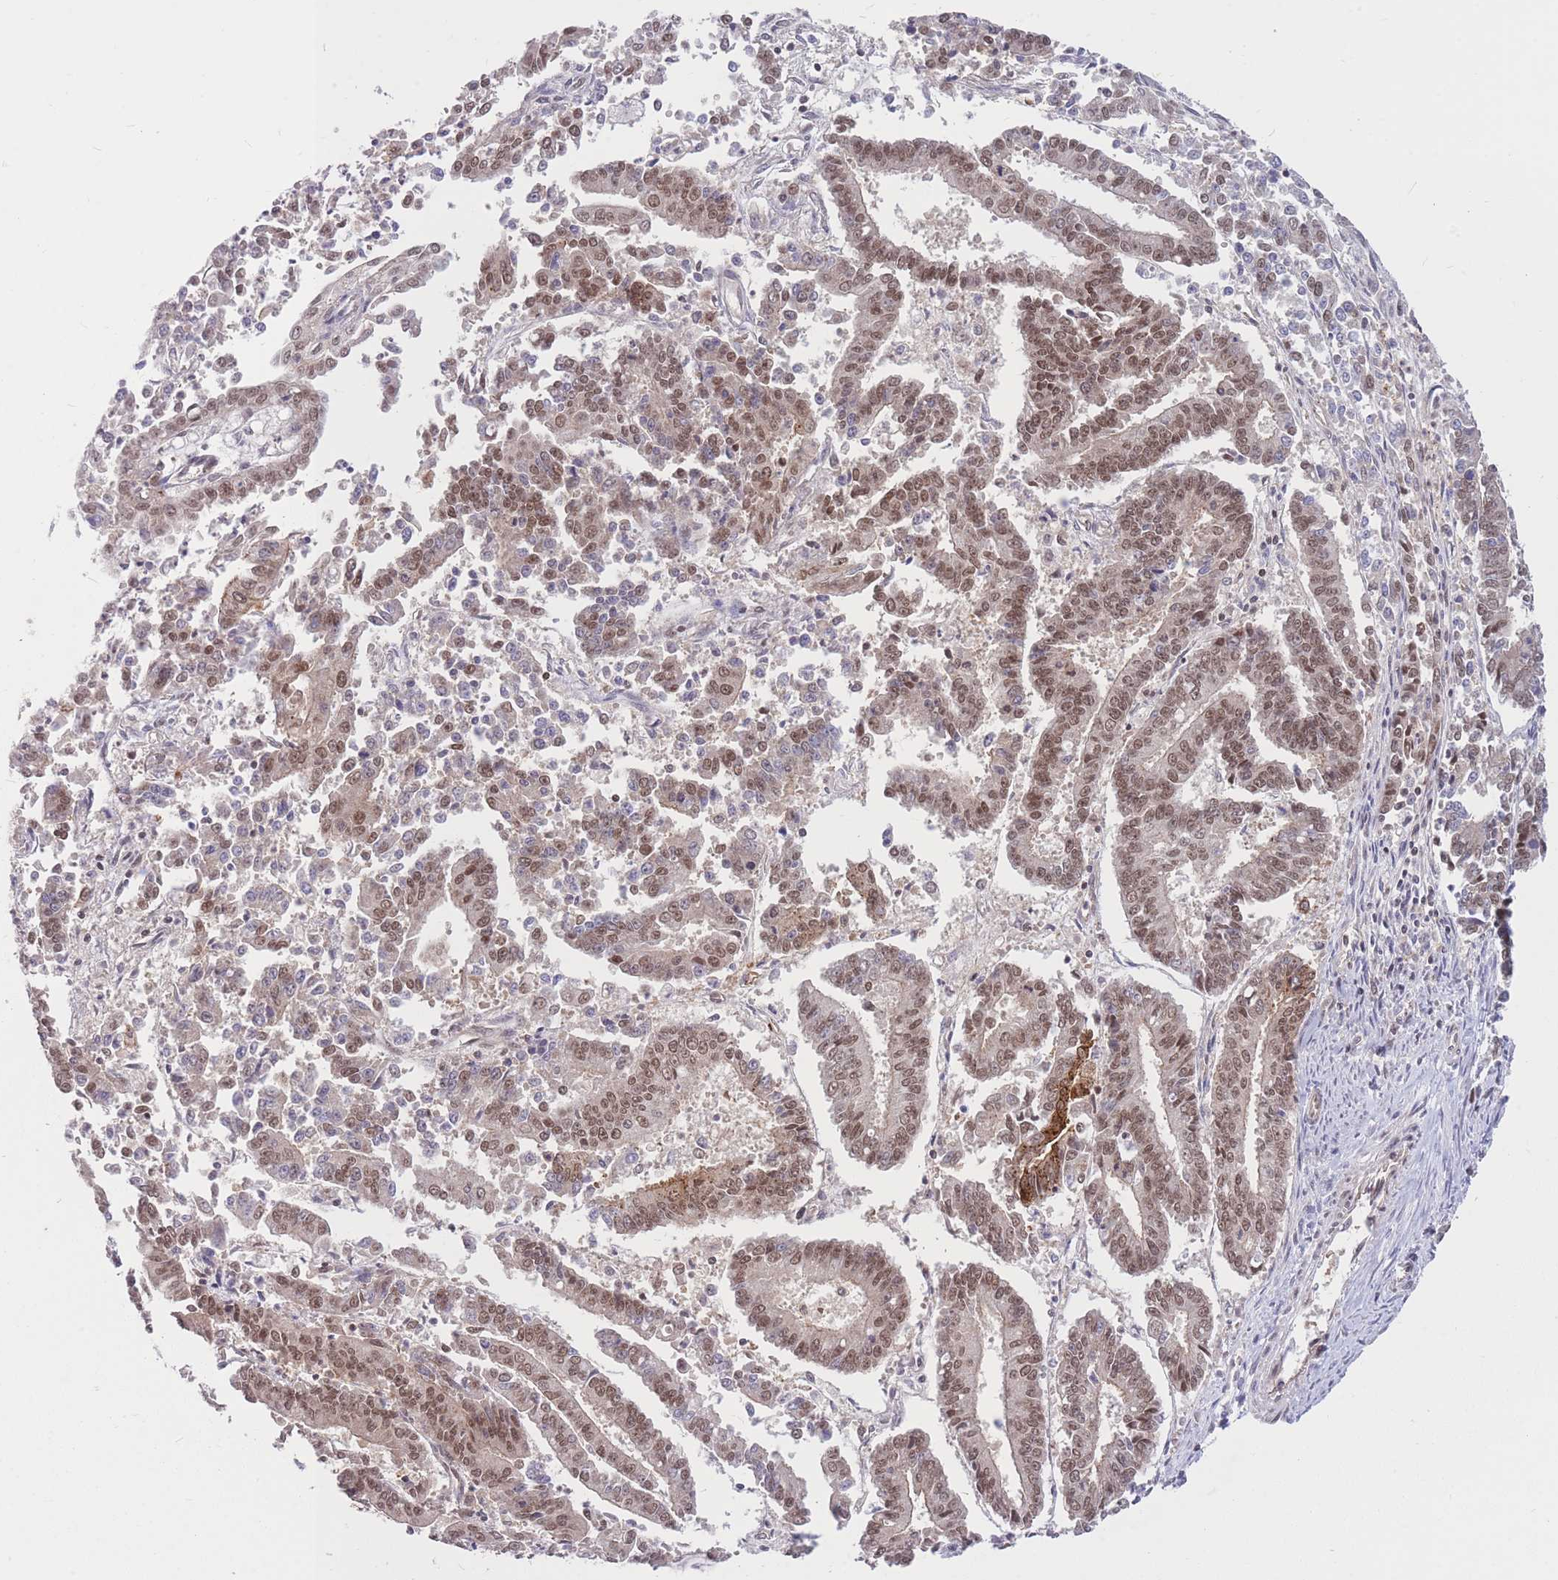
{"staining": {"intensity": "moderate", "quantity": ">75%", "location": "nuclear"}, "tissue": "endometrial cancer", "cell_type": "Tumor cells", "image_type": "cancer", "snomed": [{"axis": "morphology", "description": "Adenocarcinoma, NOS"}, {"axis": "topography", "description": "Endometrium"}], "caption": "Protein staining shows moderate nuclear positivity in approximately >75% of tumor cells in endometrial adenocarcinoma.", "gene": "TCF20", "patient": {"sex": "female", "age": 73}}